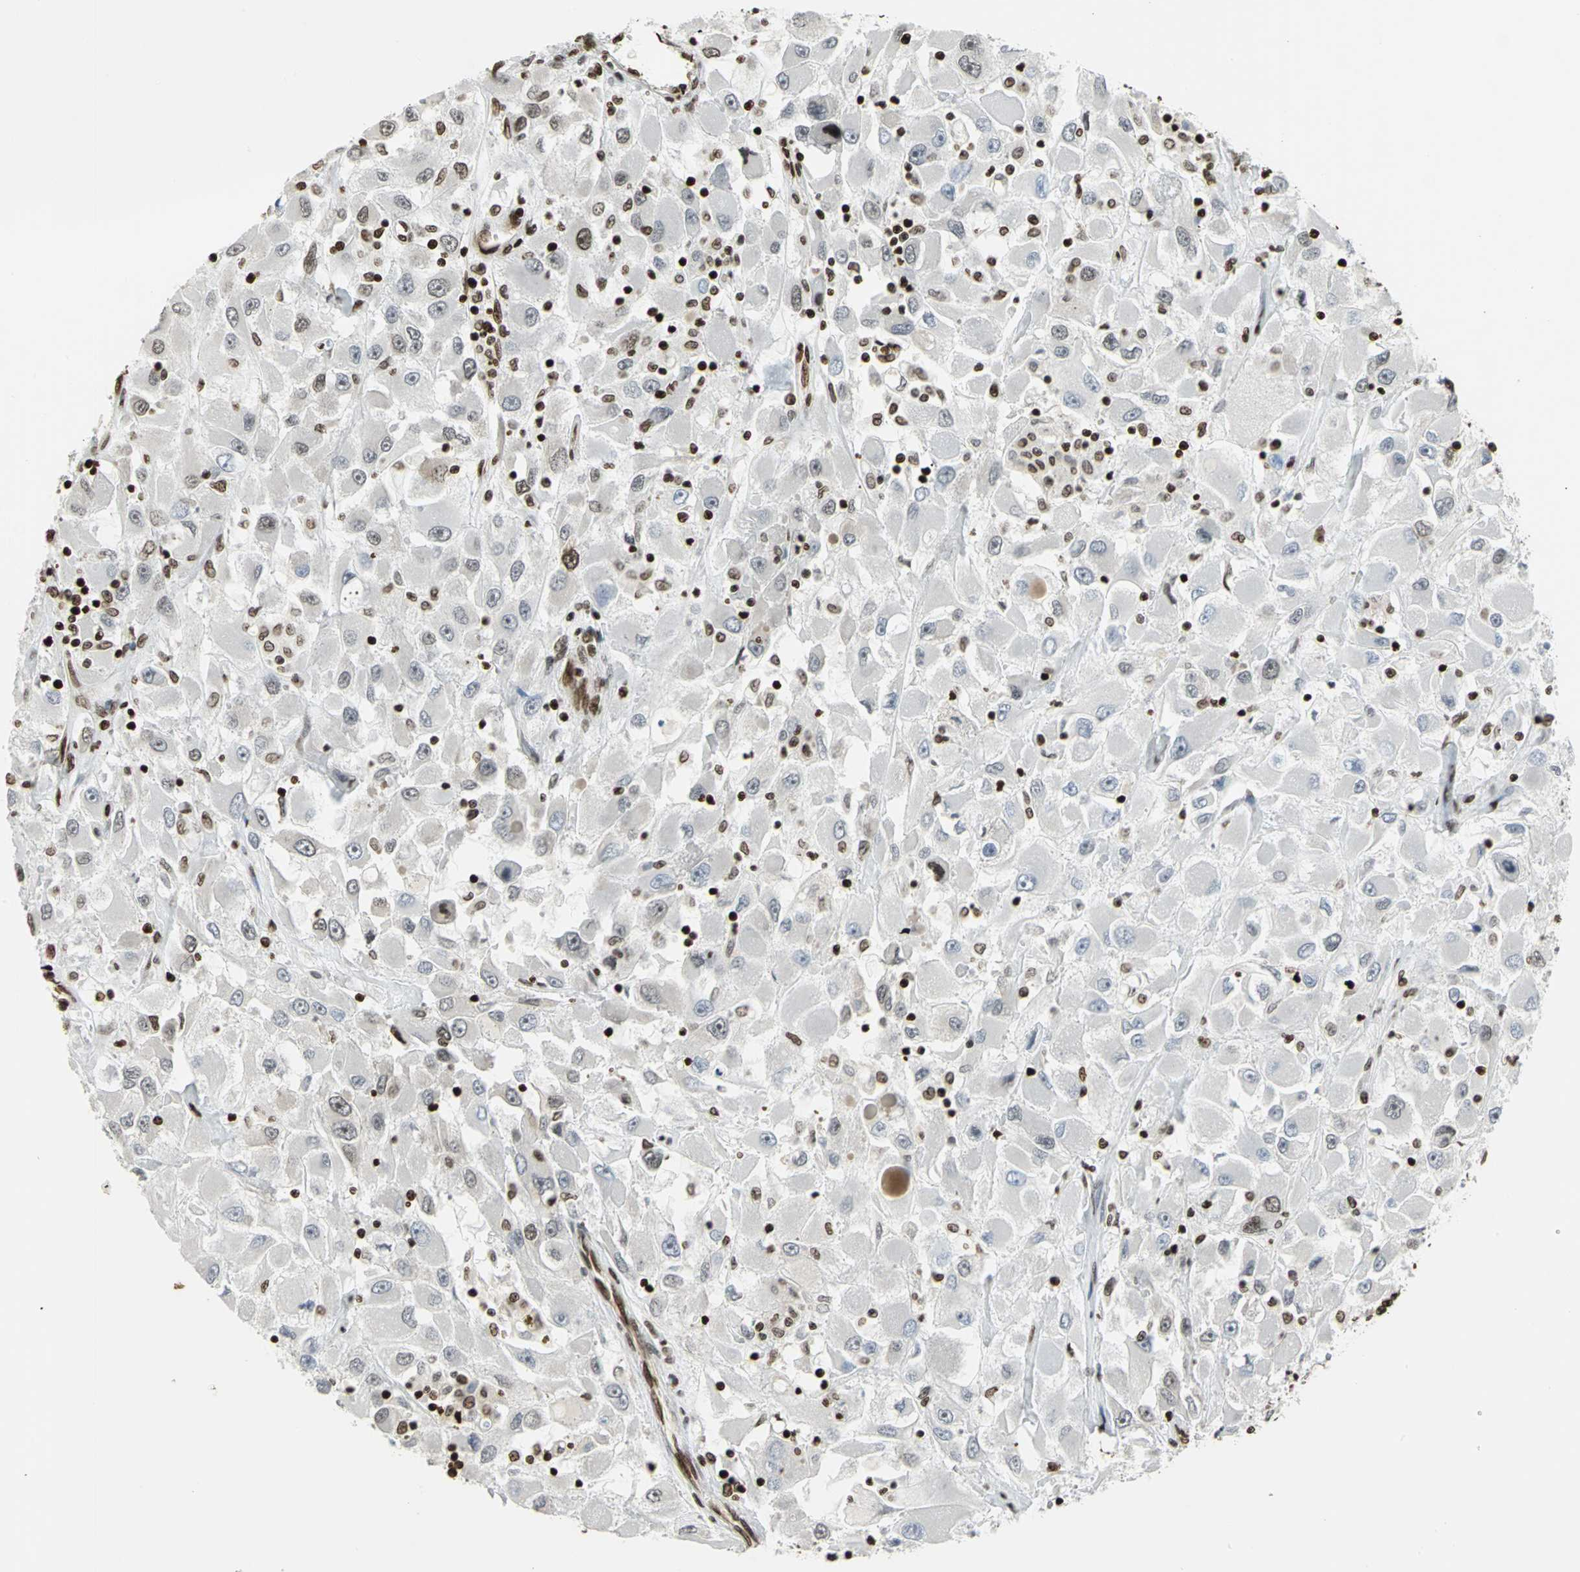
{"staining": {"intensity": "strong", "quantity": "<25%", "location": "nuclear"}, "tissue": "renal cancer", "cell_type": "Tumor cells", "image_type": "cancer", "snomed": [{"axis": "morphology", "description": "Adenocarcinoma, NOS"}, {"axis": "topography", "description": "Kidney"}], "caption": "Renal adenocarcinoma stained with IHC reveals strong nuclear staining in about <25% of tumor cells.", "gene": "HMGB1", "patient": {"sex": "female", "age": 52}}